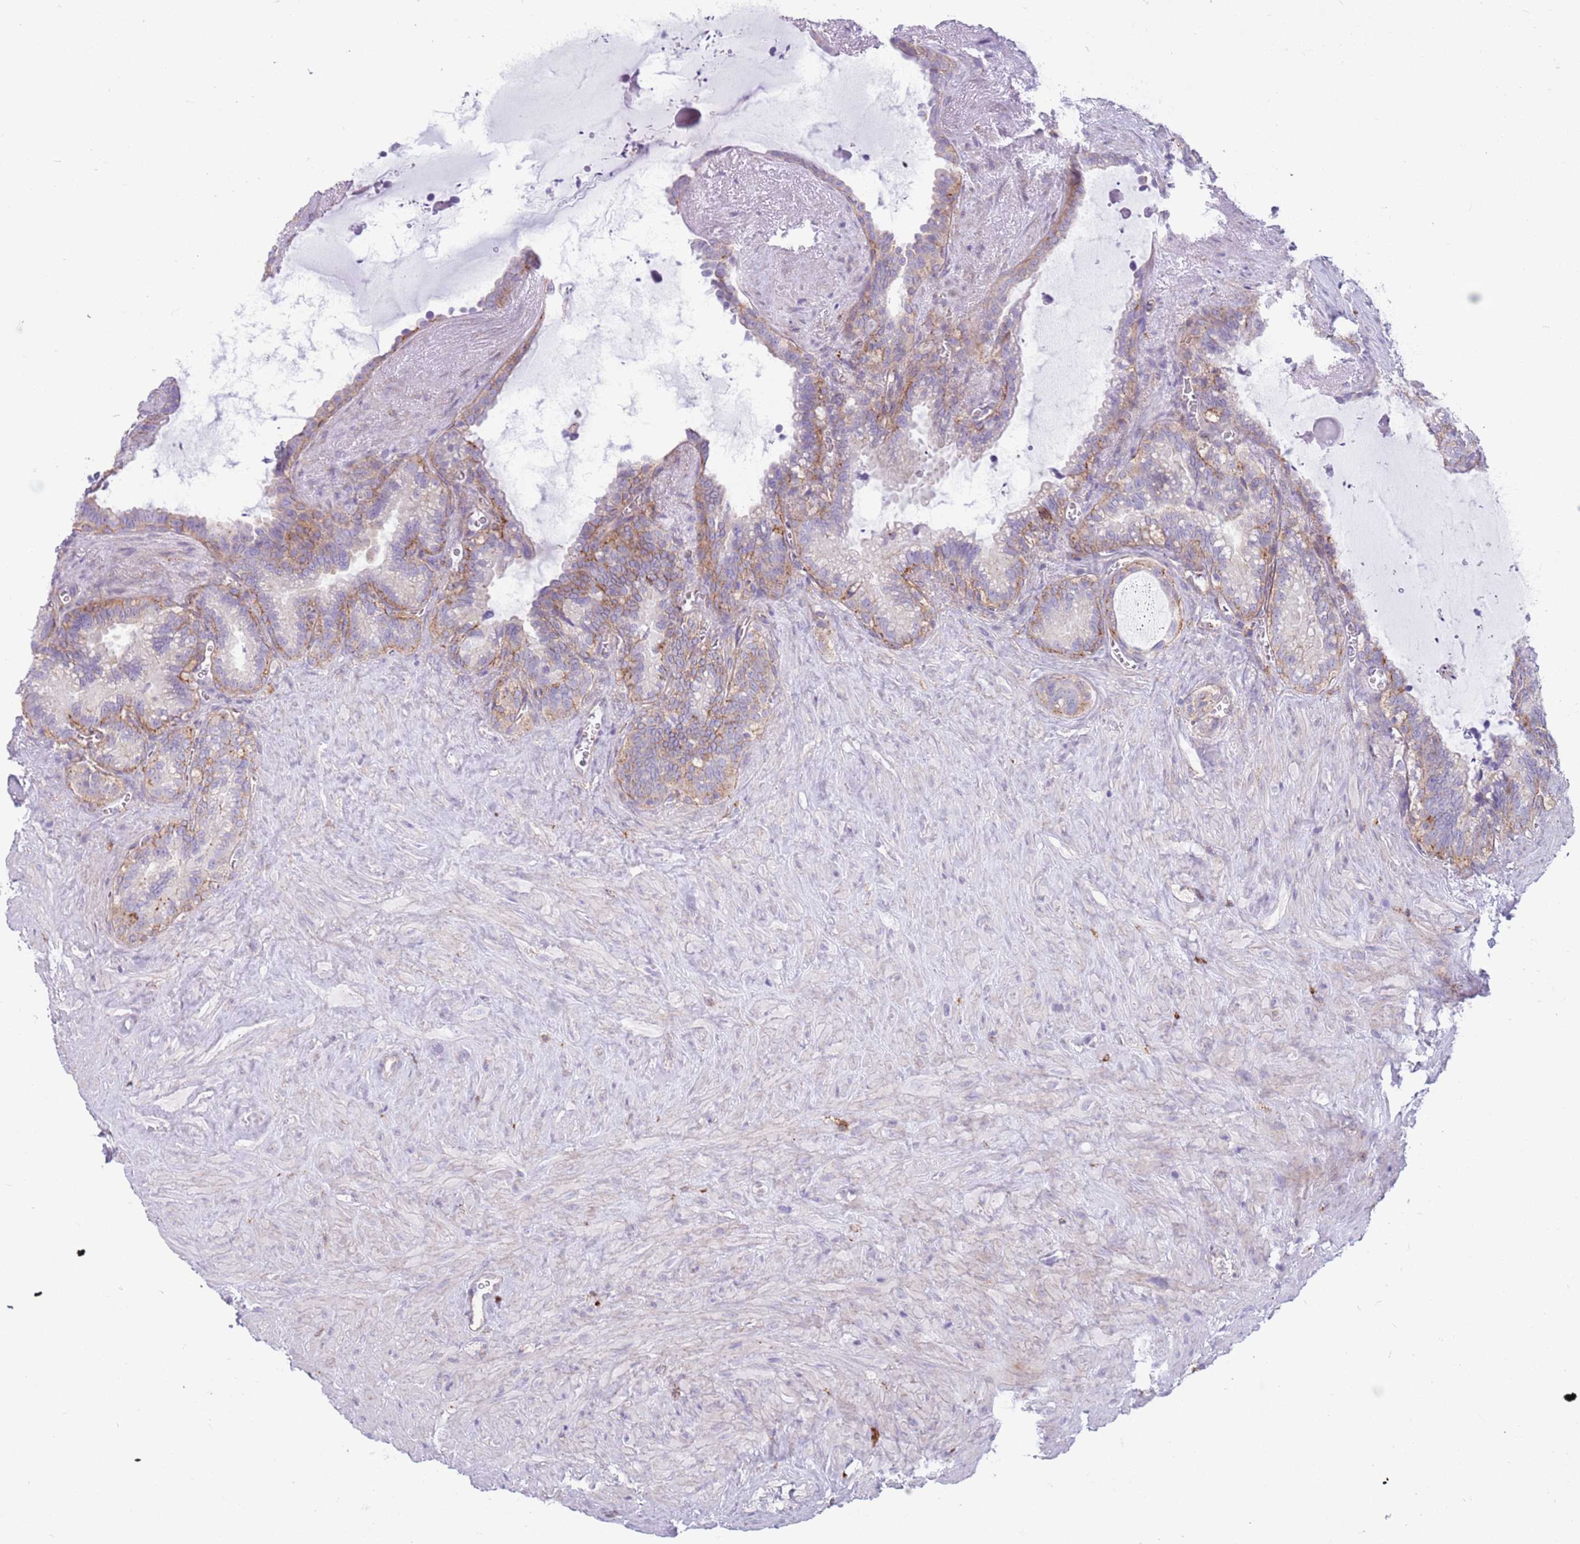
{"staining": {"intensity": "moderate", "quantity": "<25%", "location": "cytoplasmic/membranous"}, "tissue": "seminal vesicle", "cell_type": "Glandular cells", "image_type": "normal", "snomed": [{"axis": "morphology", "description": "Normal tissue, NOS"}, {"axis": "topography", "description": "Prostate"}, {"axis": "topography", "description": "Seminal veicle"}], "caption": "The histopathology image demonstrates a brown stain indicating the presence of a protein in the cytoplasmic/membranous of glandular cells in seminal vesicle. The staining is performed using DAB (3,3'-diaminobenzidine) brown chromogen to label protein expression. The nuclei are counter-stained blue using hematoxylin.", "gene": "SNX6", "patient": {"sex": "male", "age": 58}}